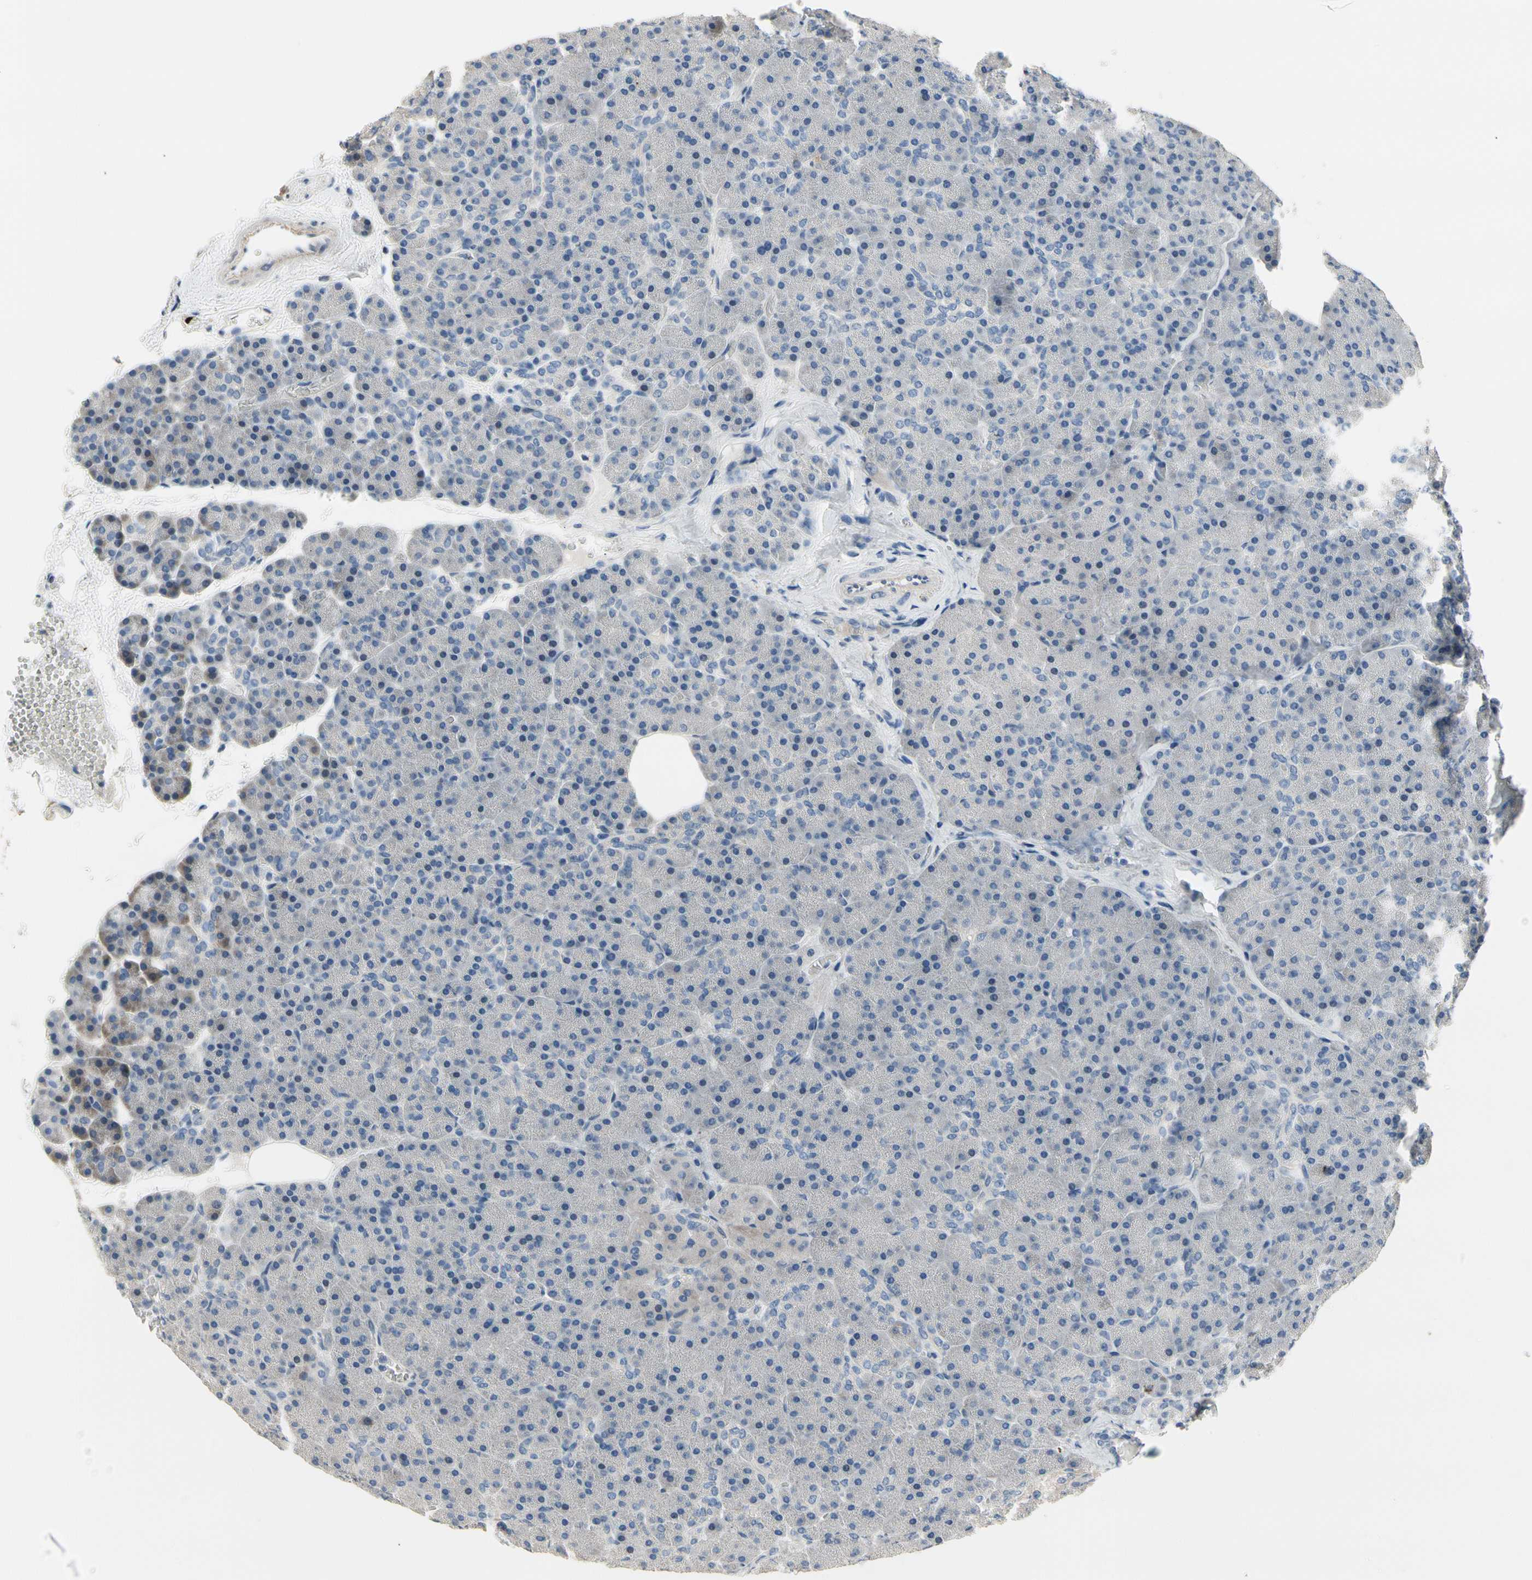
{"staining": {"intensity": "negative", "quantity": "none", "location": "none"}, "tissue": "pancreas", "cell_type": "Exocrine glandular cells", "image_type": "normal", "snomed": [{"axis": "morphology", "description": "Normal tissue, NOS"}, {"axis": "topography", "description": "Pancreas"}], "caption": "Immunohistochemical staining of benign human pancreas exhibits no significant staining in exocrine glandular cells. Nuclei are stained in blue.", "gene": "NFASC", "patient": {"sex": "female", "age": 35}}